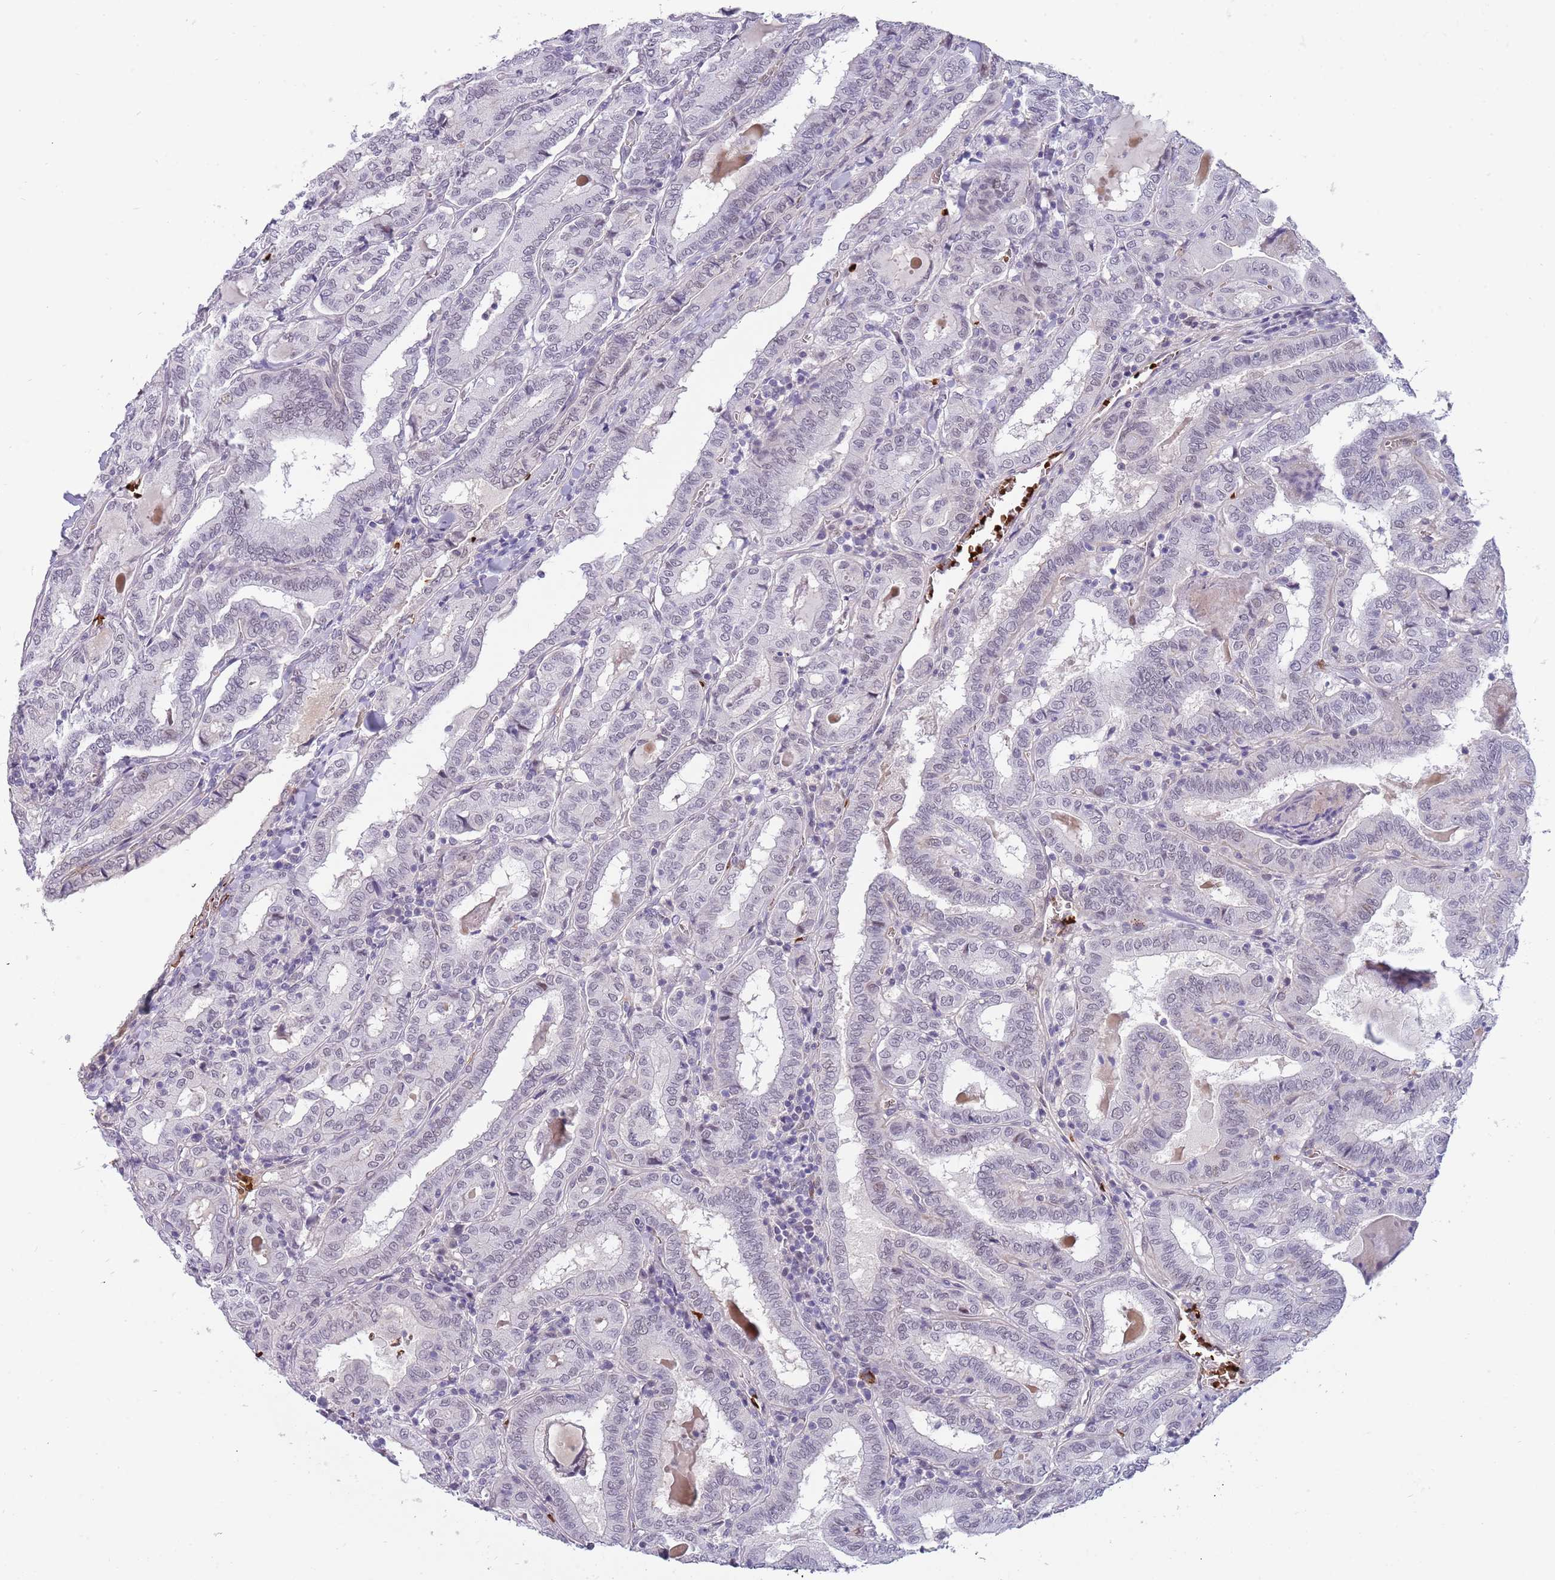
{"staining": {"intensity": "negative", "quantity": "none", "location": "none"}, "tissue": "thyroid cancer", "cell_type": "Tumor cells", "image_type": "cancer", "snomed": [{"axis": "morphology", "description": "Papillary adenocarcinoma, NOS"}, {"axis": "topography", "description": "Thyroid gland"}], "caption": "This micrograph is of papillary adenocarcinoma (thyroid) stained with IHC to label a protein in brown with the nuclei are counter-stained blue. There is no expression in tumor cells. Brightfield microscopy of immunohistochemistry (IHC) stained with DAB (3,3'-diaminobenzidine) (brown) and hematoxylin (blue), captured at high magnification.", "gene": "LYPD6B", "patient": {"sex": "female", "age": 72}}